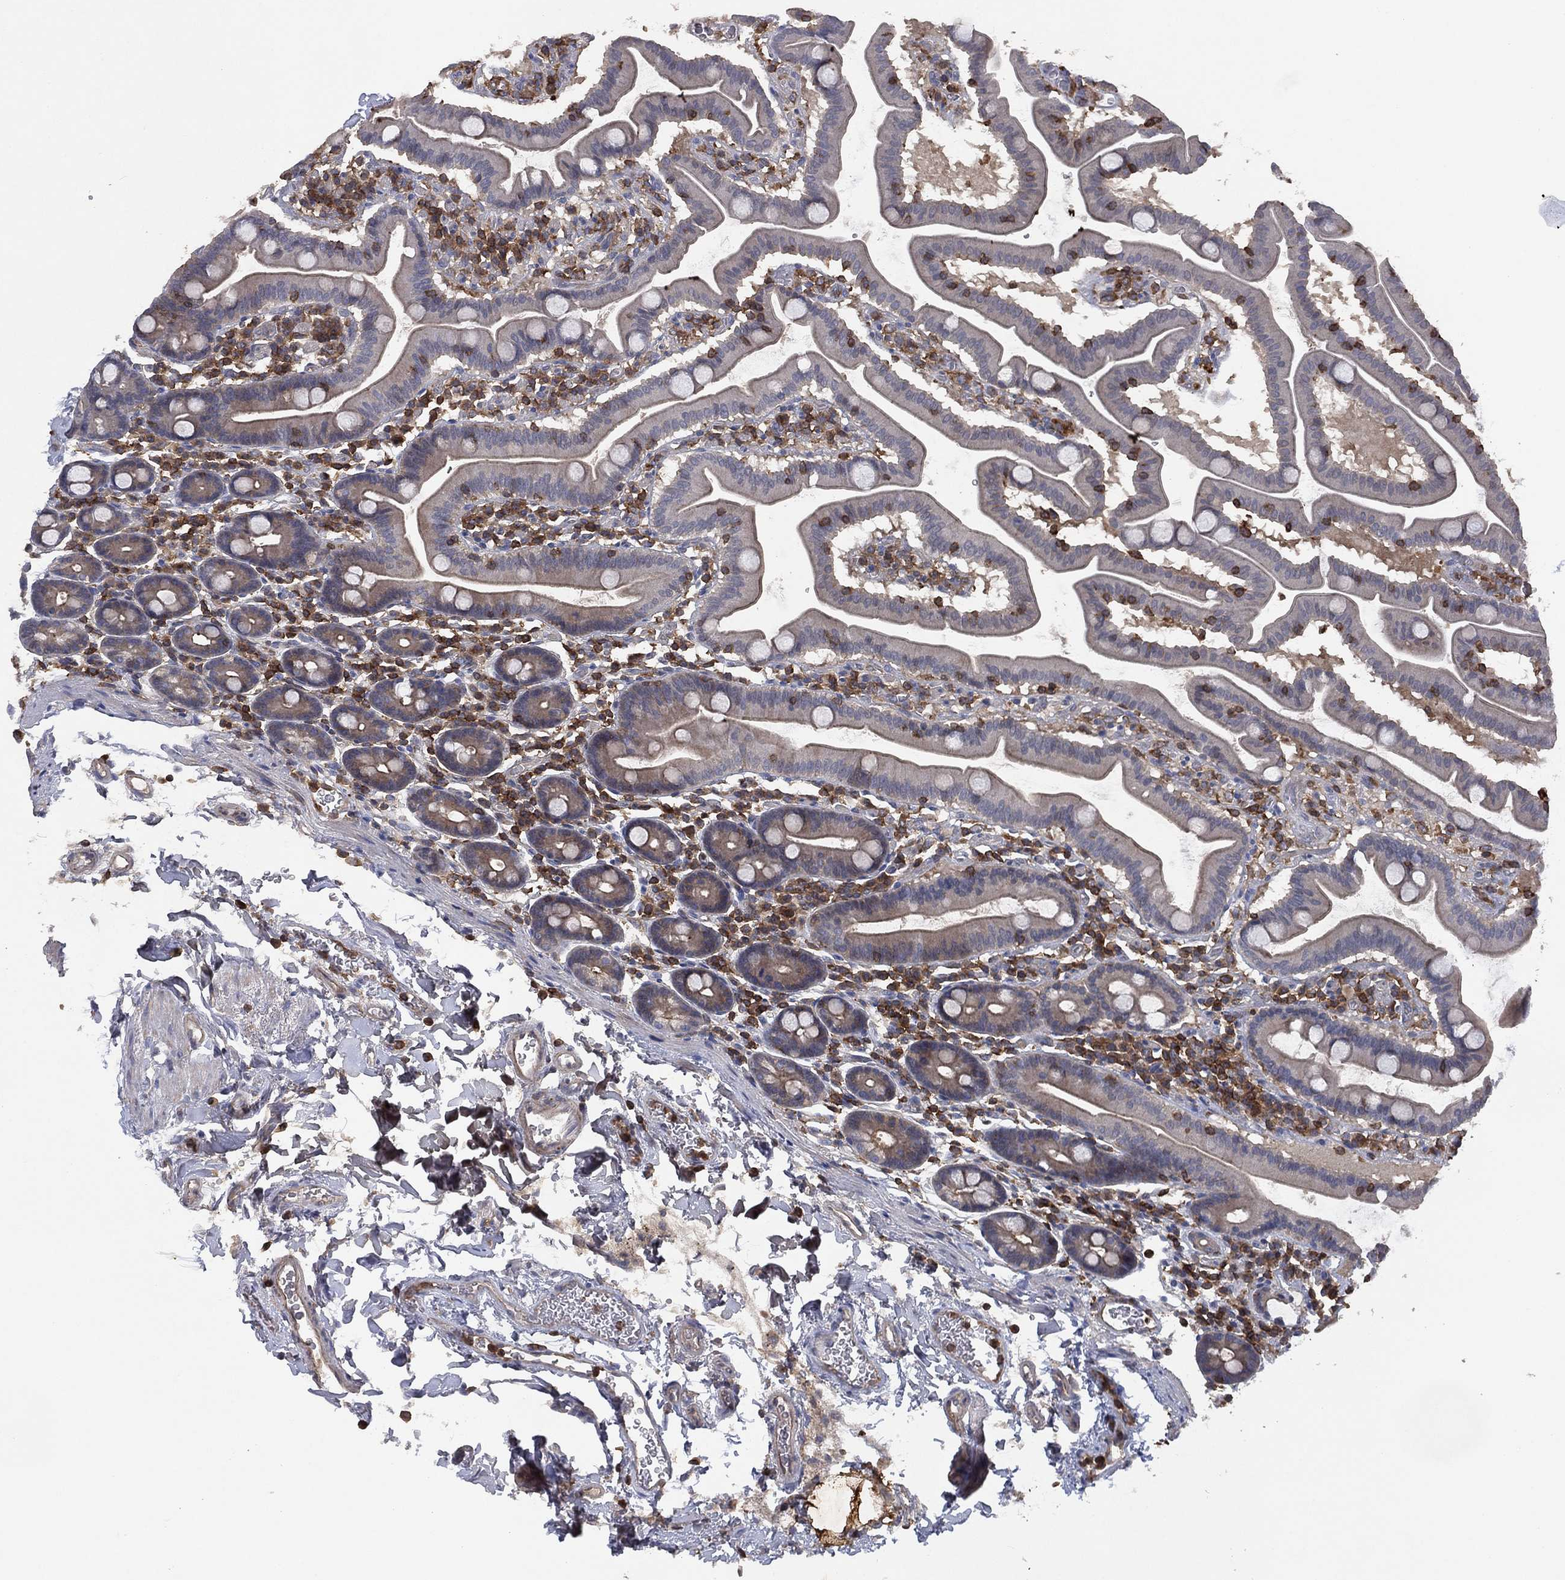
{"staining": {"intensity": "weak", "quantity": "<25%", "location": "cytoplasmic/membranous"}, "tissue": "duodenum", "cell_type": "Glandular cells", "image_type": "normal", "snomed": [{"axis": "morphology", "description": "Normal tissue, NOS"}, {"axis": "topography", "description": "Duodenum"}], "caption": "This is an IHC histopathology image of unremarkable human duodenum. There is no staining in glandular cells.", "gene": "DOCK8", "patient": {"sex": "male", "age": 59}}